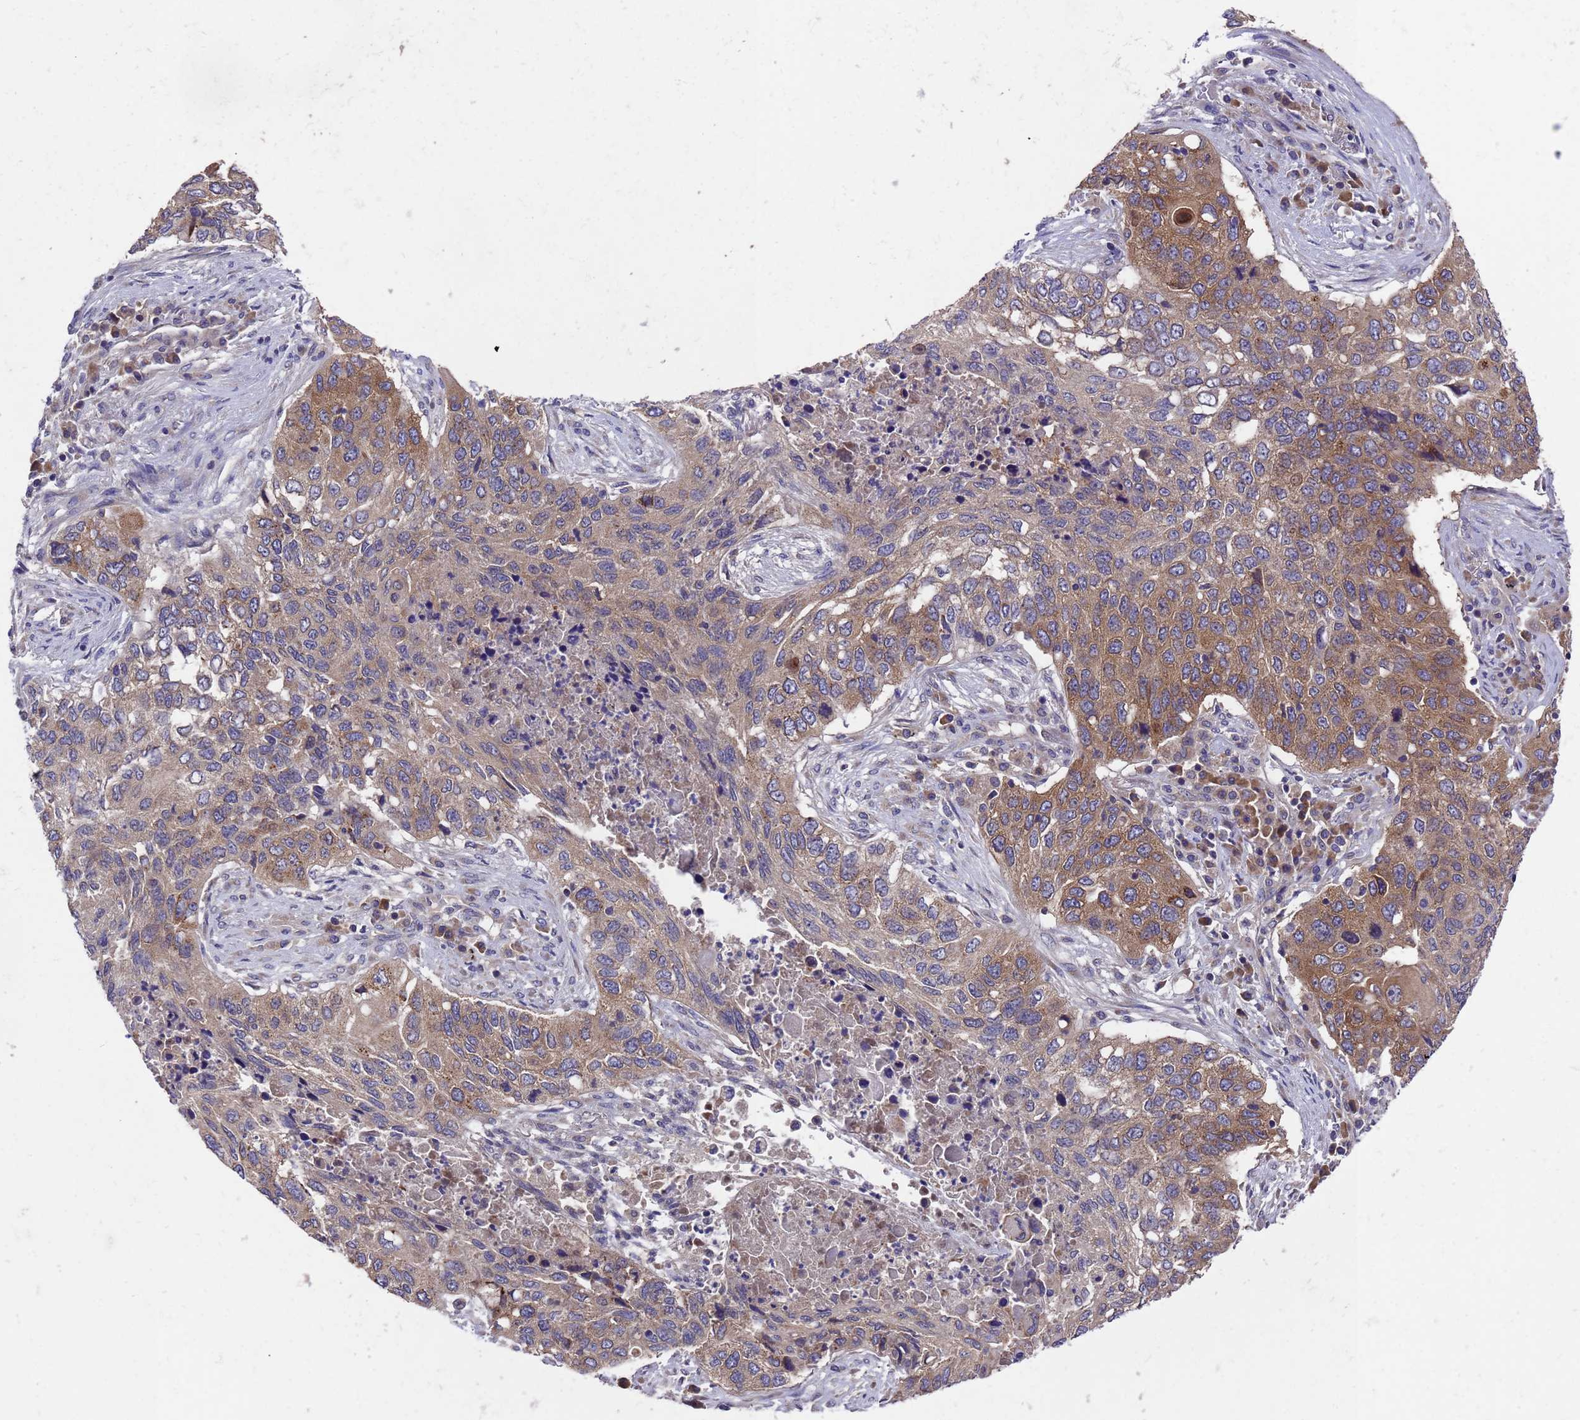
{"staining": {"intensity": "moderate", "quantity": "25%-75%", "location": "cytoplasmic/membranous"}, "tissue": "lung cancer", "cell_type": "Tumor cells", "image_type": "cancer", "snomed": [{"axis": "morphology", "description": "Squamous cell carcinoma, NOS"}, {"axis": "topography", "description": "Lung"}], "caption": "A high-resolution photomicrograph shows immunohistochemistry staining of lung cancer (squamous cell carcinoma), which reveals moderate cytoplasmic/membranous positivity in approximately 25%-75% of tumor cells. The staining was performed using DAB, with brown indicating positive protein expression. Nuclei are stained blue with hematoxylin.", "gene": "DCAF12L2", "patient": {"sex": "female", "age": 63}}